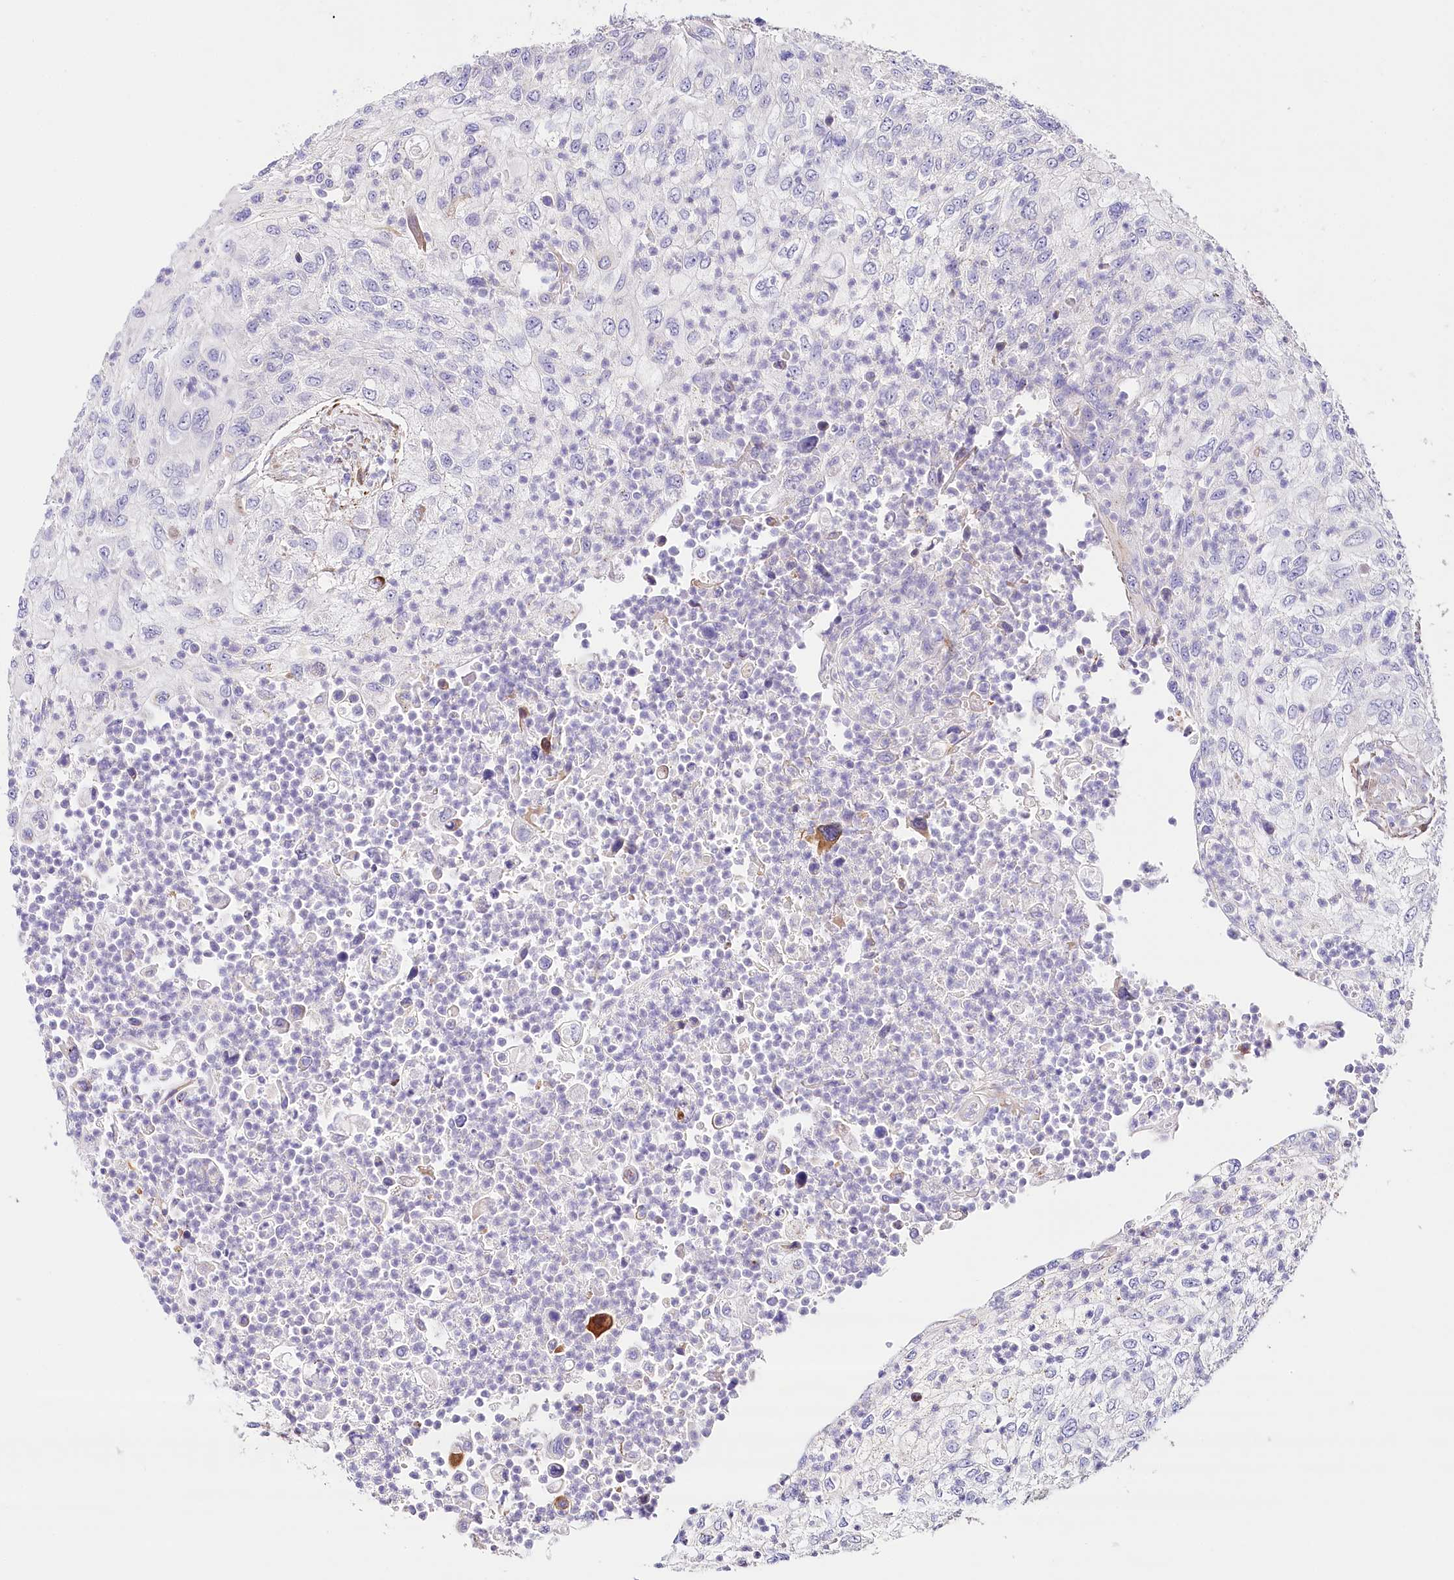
{"staining": {"intensity": "negative", "quantity": "none", "location": "none"}, "tissue": "urothelial cancer", "cell_type": "Tumor cells", "image_type": "cancer", "snomed": [{"axis": "morphology", "description": "Urothelial carcinoma, High grade"}, {"axis": "topography", "description": "Urinary bladder"}], "caption": "Immunohistochemistry (IHC) of human urothelial carcinoma (high-grade) shows no positivity in tumor cells.", "gene": "ABRAXAS2", "patient": {"sex": "female", "age": 60}}